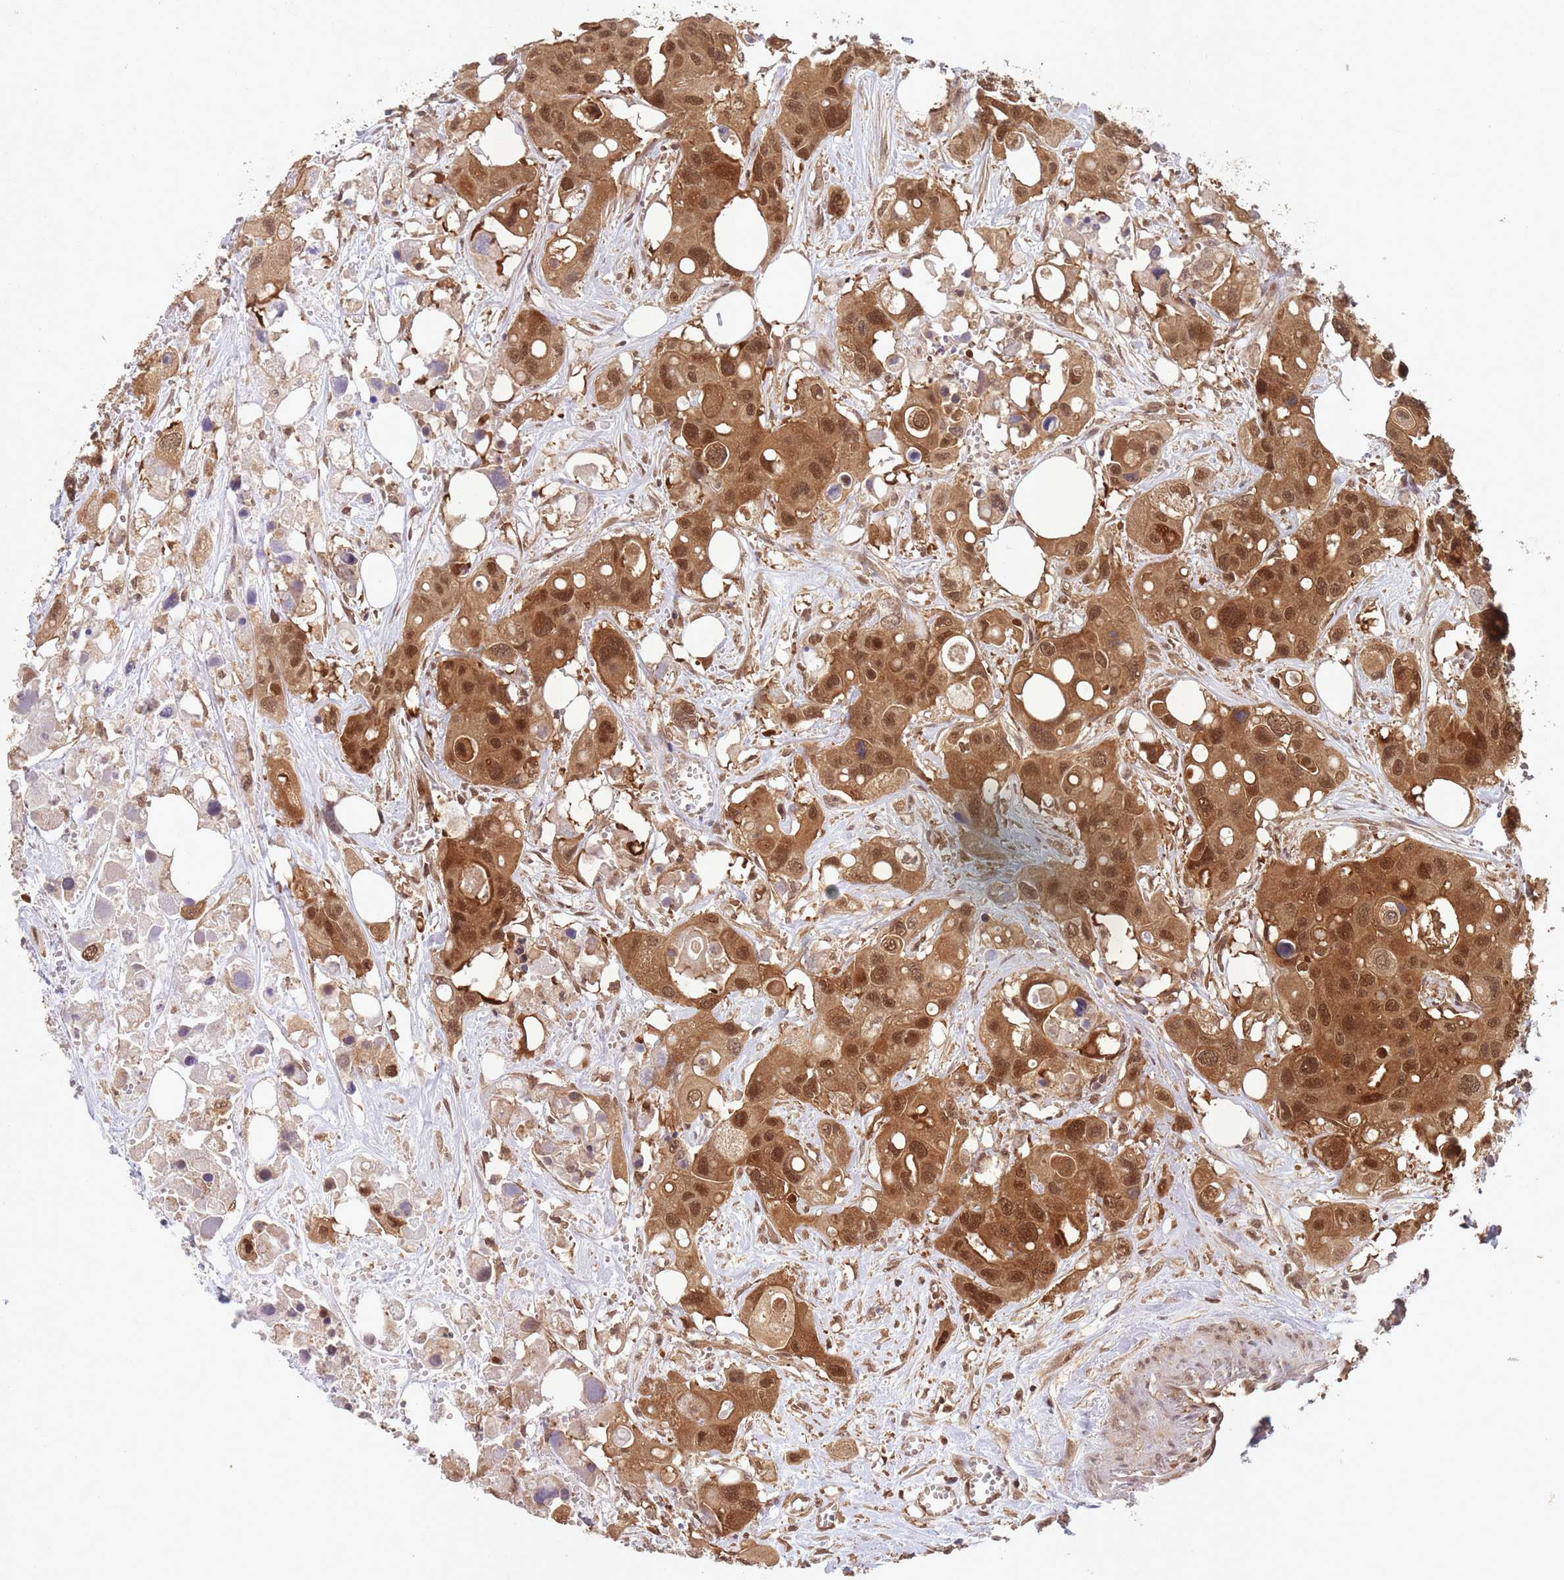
{"staining": {"intensity": "strong", "quantity": ">75%", "location": "cytoplasmic/membranous,nuclear"}, "tissue": "colorectal cancer", "cell_type": "Tumor cells", "image_type": "cancer", "snomed": [{"axis": "morphology", "description": "Adenocarcinoma, NOS"}, {"axis": "topography", "description": "Colon"}], "caption": "This image displays IHC staining of colorectal adenocarcinoma, with high strong cytoplasmic/membranous and nuclear expression in about >75% of tumor cells.", "gene": "PPP6R3", "patient": {"sex": "male", "age": 77}}